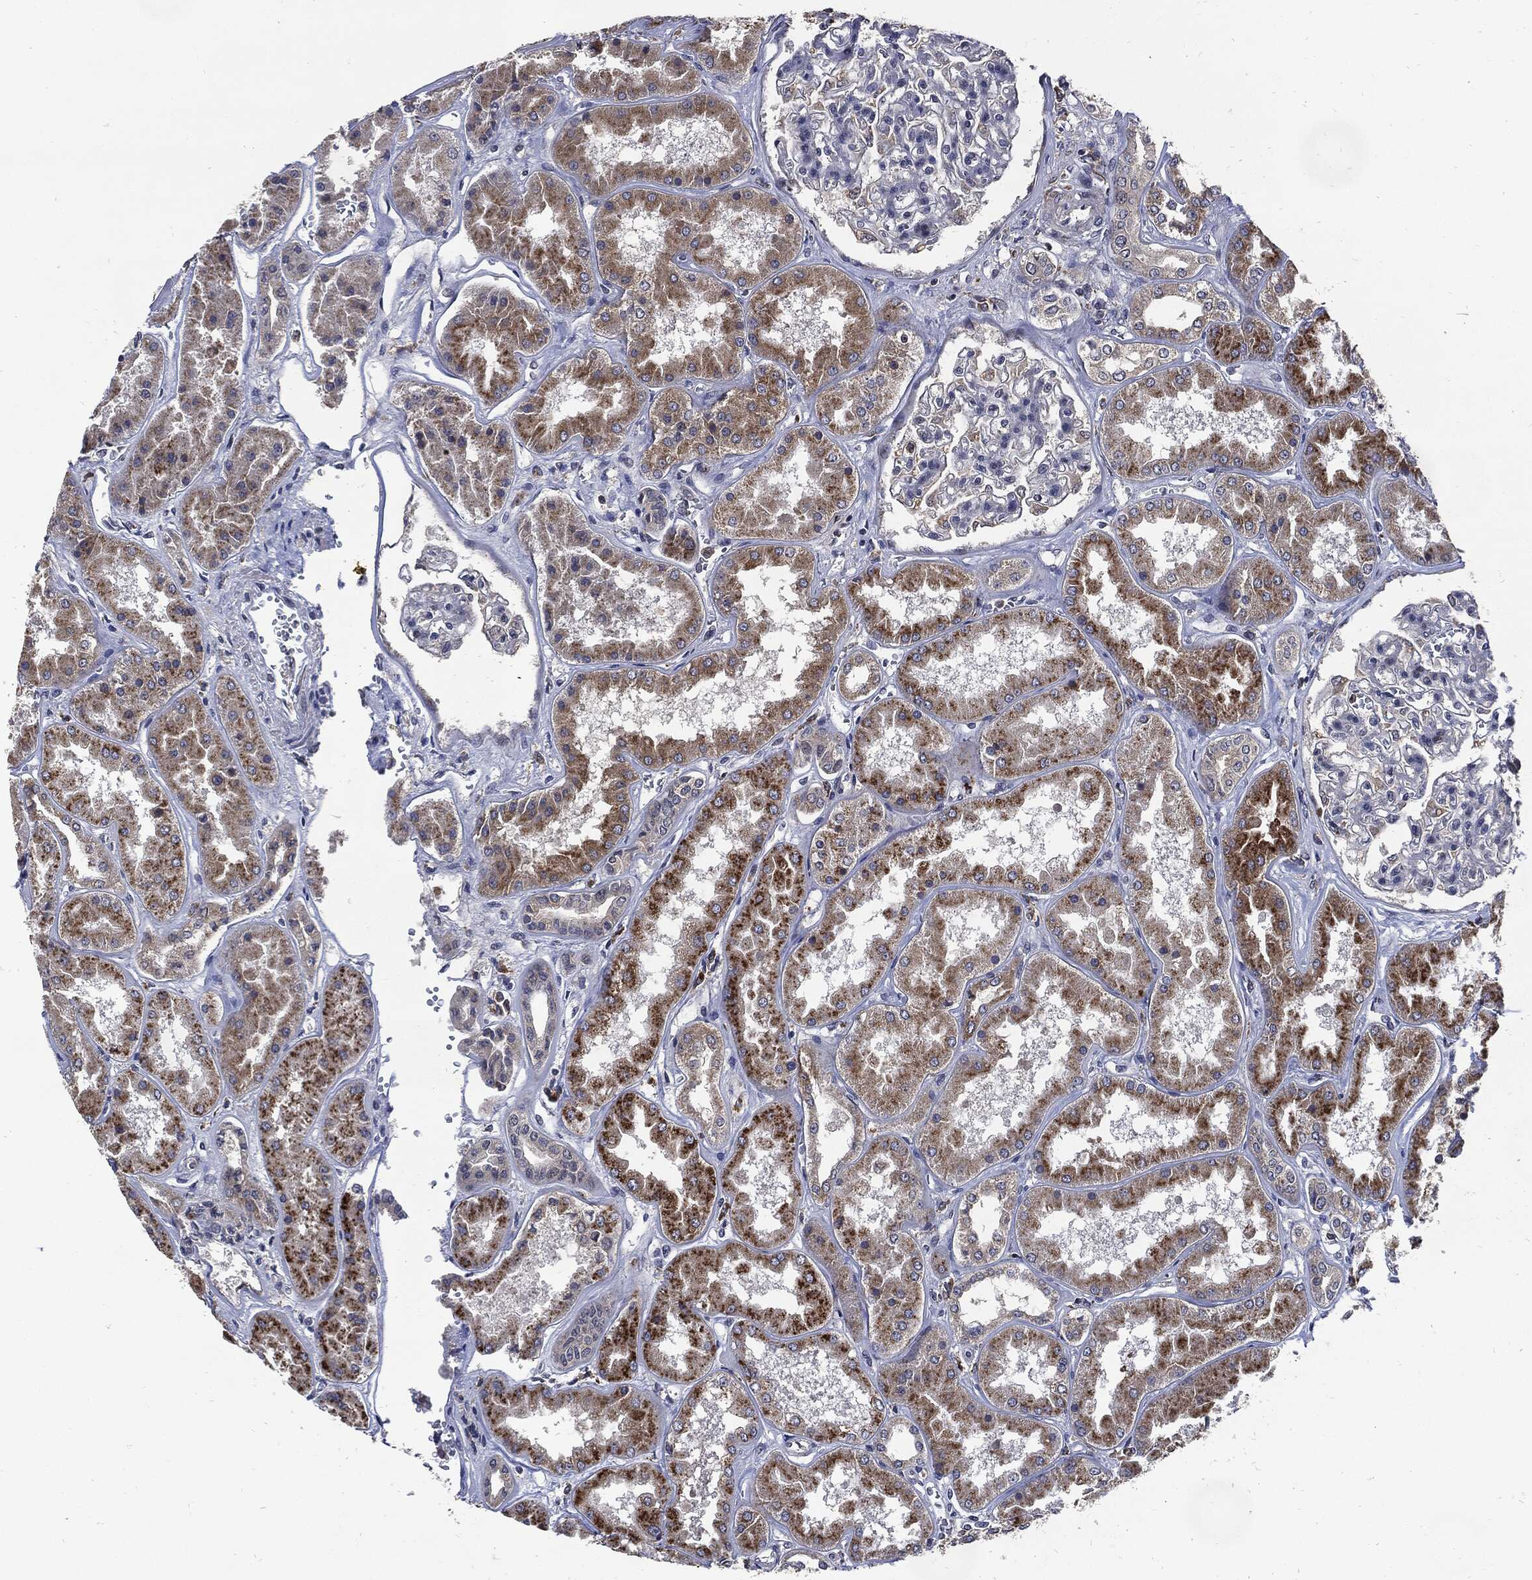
{"staining": {"intensity": "negative", "quantity": "none", "location": "none"}, "tissue": "kidney", "cell_type": "Cells in glomeruli", "image_type": "normal", "snomed": [{"axis": "morphology", "description": "Normal tissue, NOS"}, {"axis": "topography", "description": "Kidney"}], "caption": "This is a photomicrograph of immunohistochemistry staining of benign kidney, which shows no staining in cells in glomeruli.", "gene": "SLC31A2", "patient": {"sex": "female", "age": 56}}